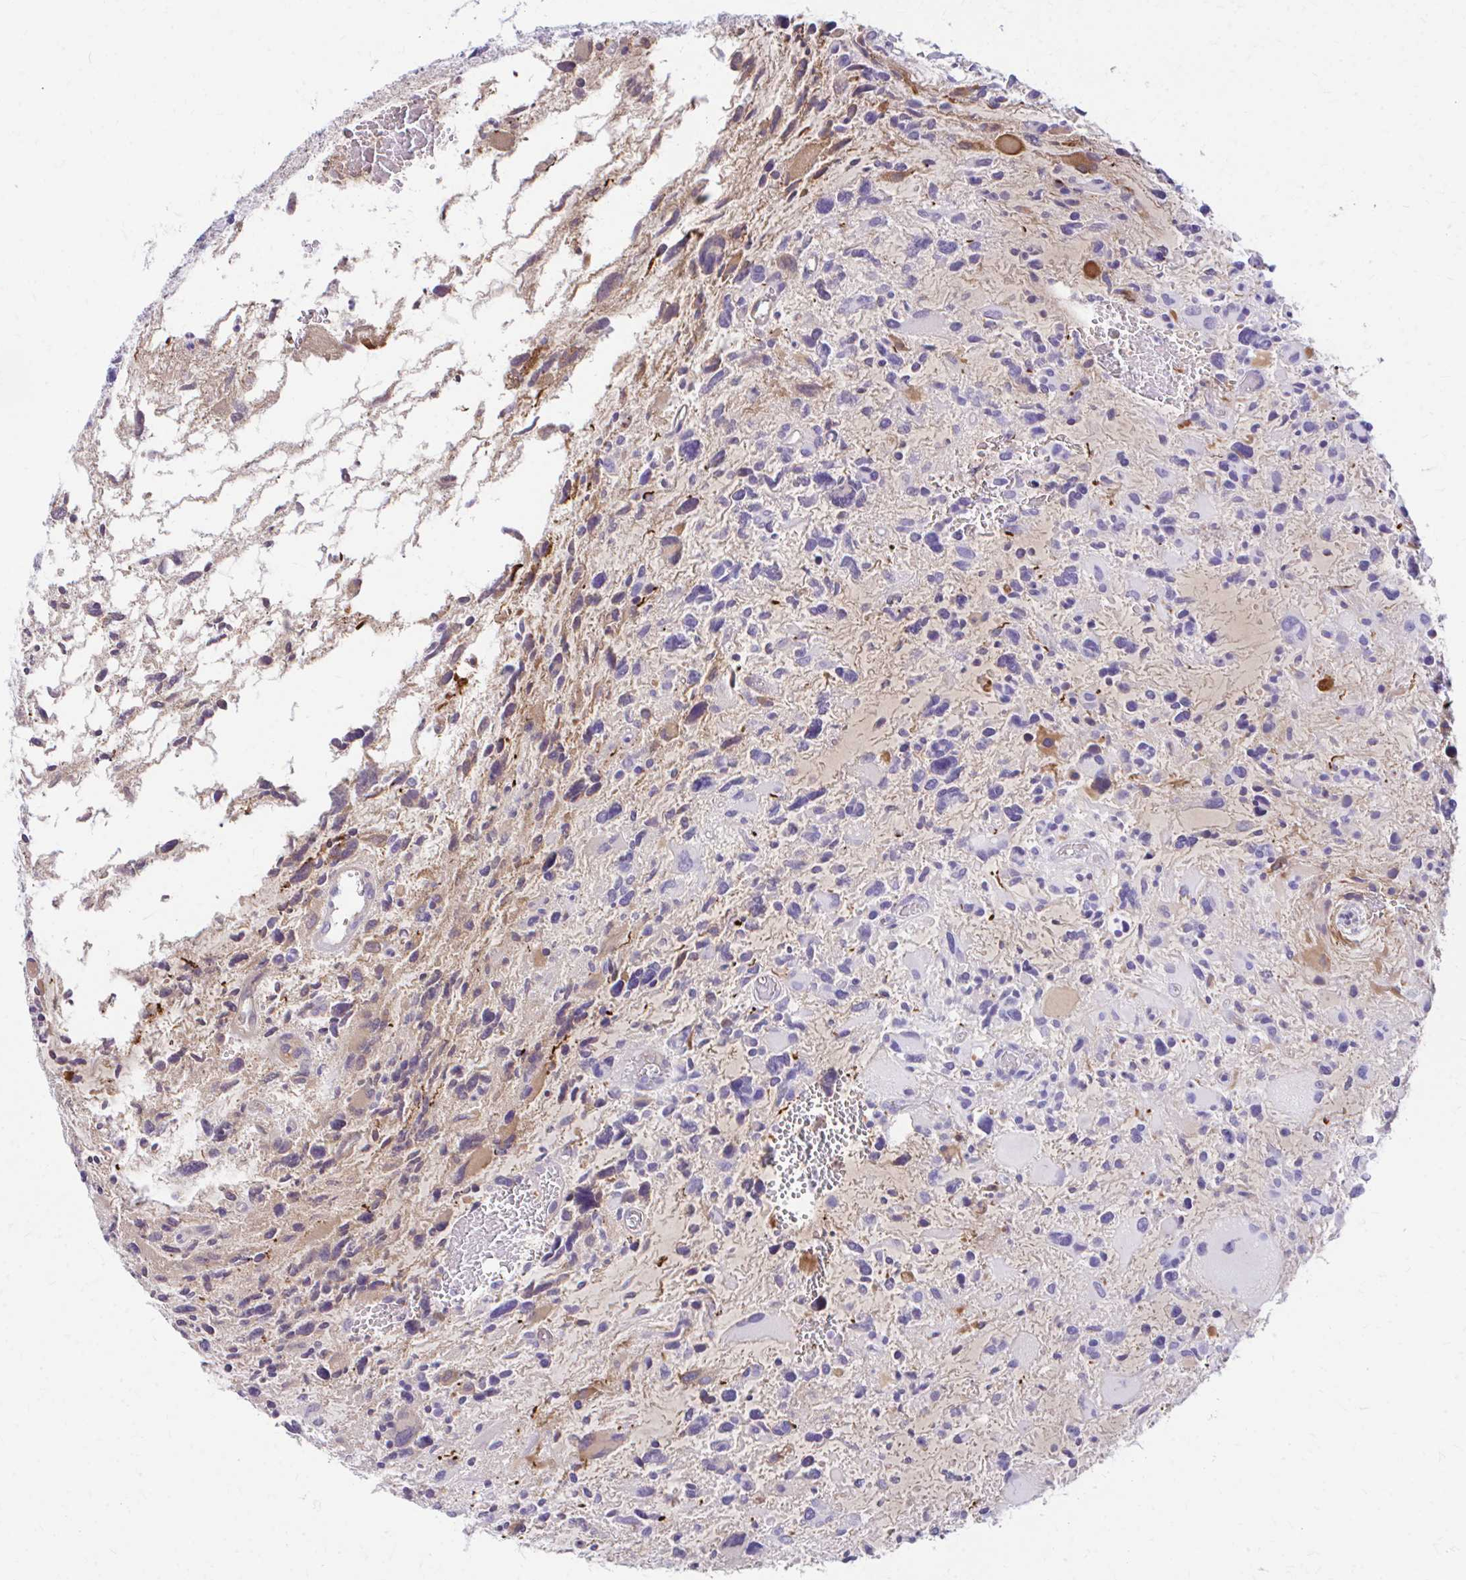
{"staining": {"intensity": "negative", "quantity": "none", "location": "none"}, "tissue": "glioma", "cell_type": "Tumor cells", "image_type": "cancer", "snomed": [{"axis": "morphology", "description": "Glioma, malignant, High grade"}, {"axis": "topography", "description": "Brain"}], "caption": "Tumor cells show no significant protein staining in malignant glioma (high-grade). (DAB immunohistochemistry visualized using brightfield microscopy, high magnification).", "gene": "CFH", "patient": {"sex": "female", "age": 11}}